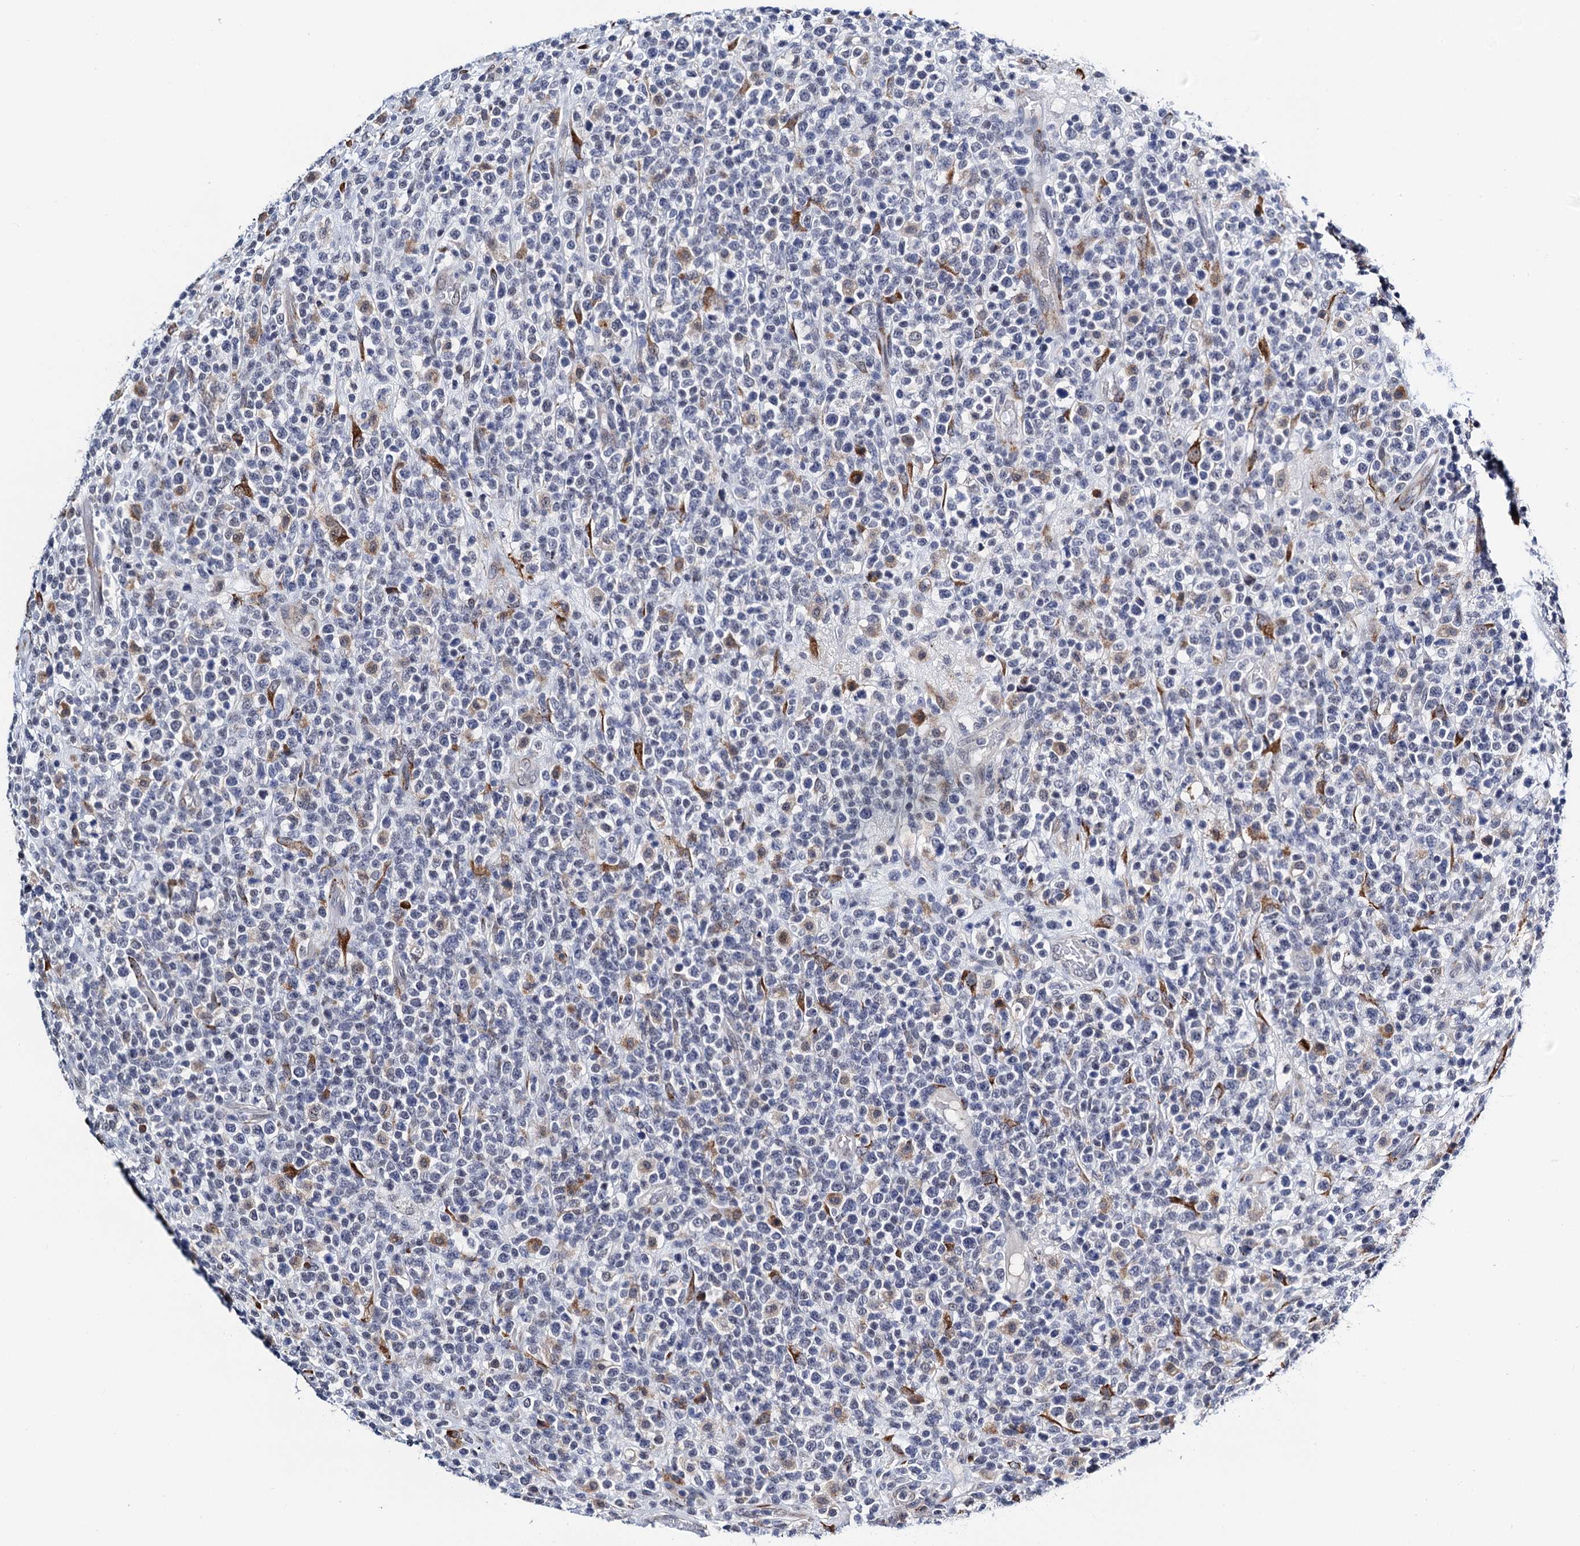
{"staining": {"intensity": "negative", "quantity": "none", "location": "none"}, "tissue": "lymphoma", "cell_type": "Tumor cells", "image_type": "cancer", "snomed": [{"axis": "morphology", "description": "Malignant lymphoma, non-Hodgkin's type, High grade"}, {"axis": "topography", "description": "Colon"}], "caption": "A high-resolution micrograph shows IHC staining of lymphoma, which reveals no significant expression in tumor cells. (Immunohistochemistry, brightfield microscopy, high magnification).", "gene": "SLC7A10", "patient": {"sex": "female", "age": 53}}